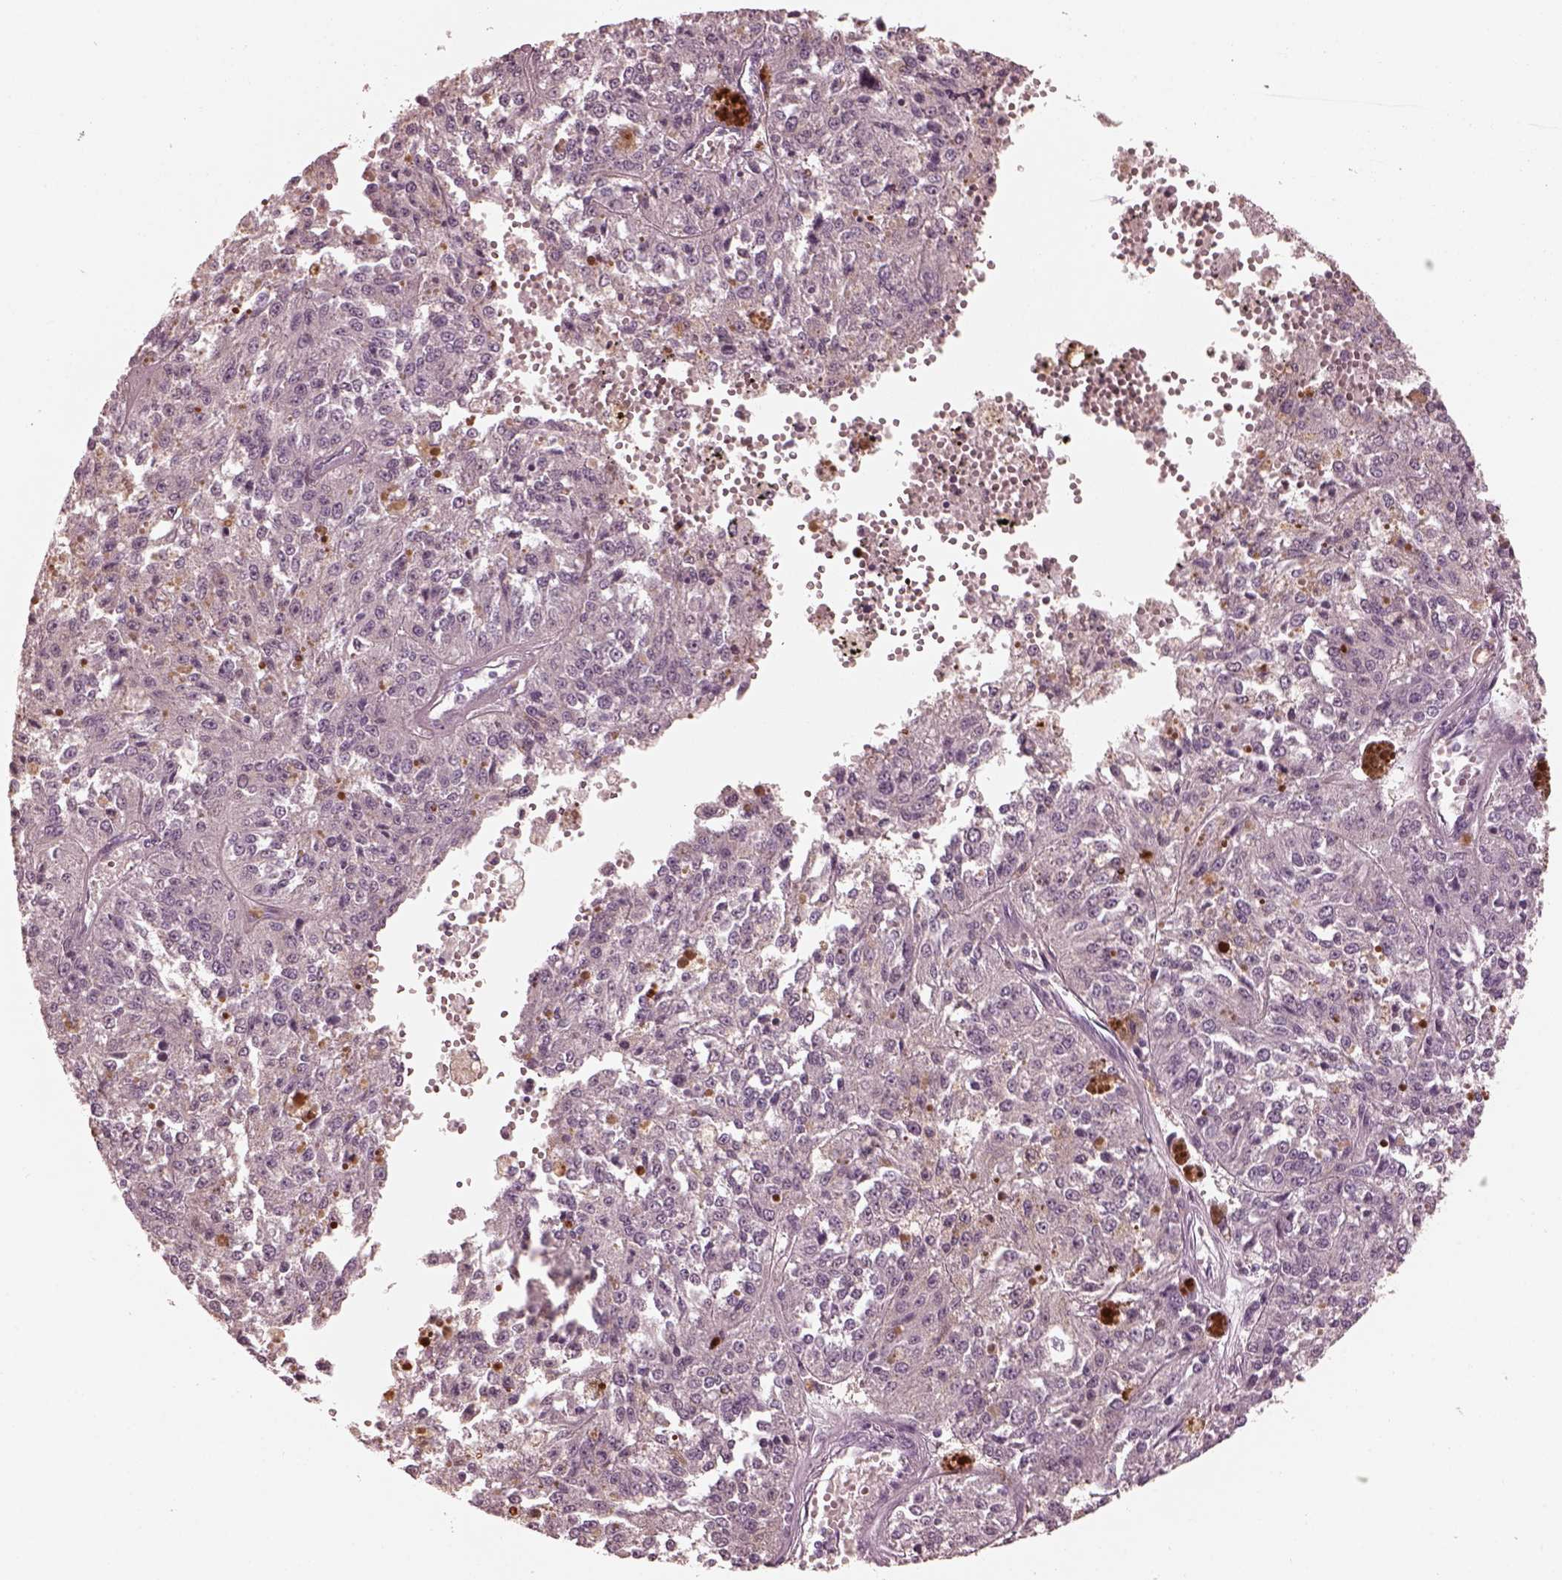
{"staining": {"intensity": "negative", "quantity": "none", "location": "none"}, "tissue": "melanoma", "cell_type": "Tumor cells", "image_type": "cancer", "snomed": [{"axis": "morphology", "description": "Malignant melanoma, Metastatic site"}, {"axis": "topography", "description": "Lymph node"}], "caption": "This is a image of immunohistochemistry (IHC) staining of melanoma, which shows no staining in tumor cells.", "gene": "C2orf81", "patient": {"sex": "female", "age": 64}}